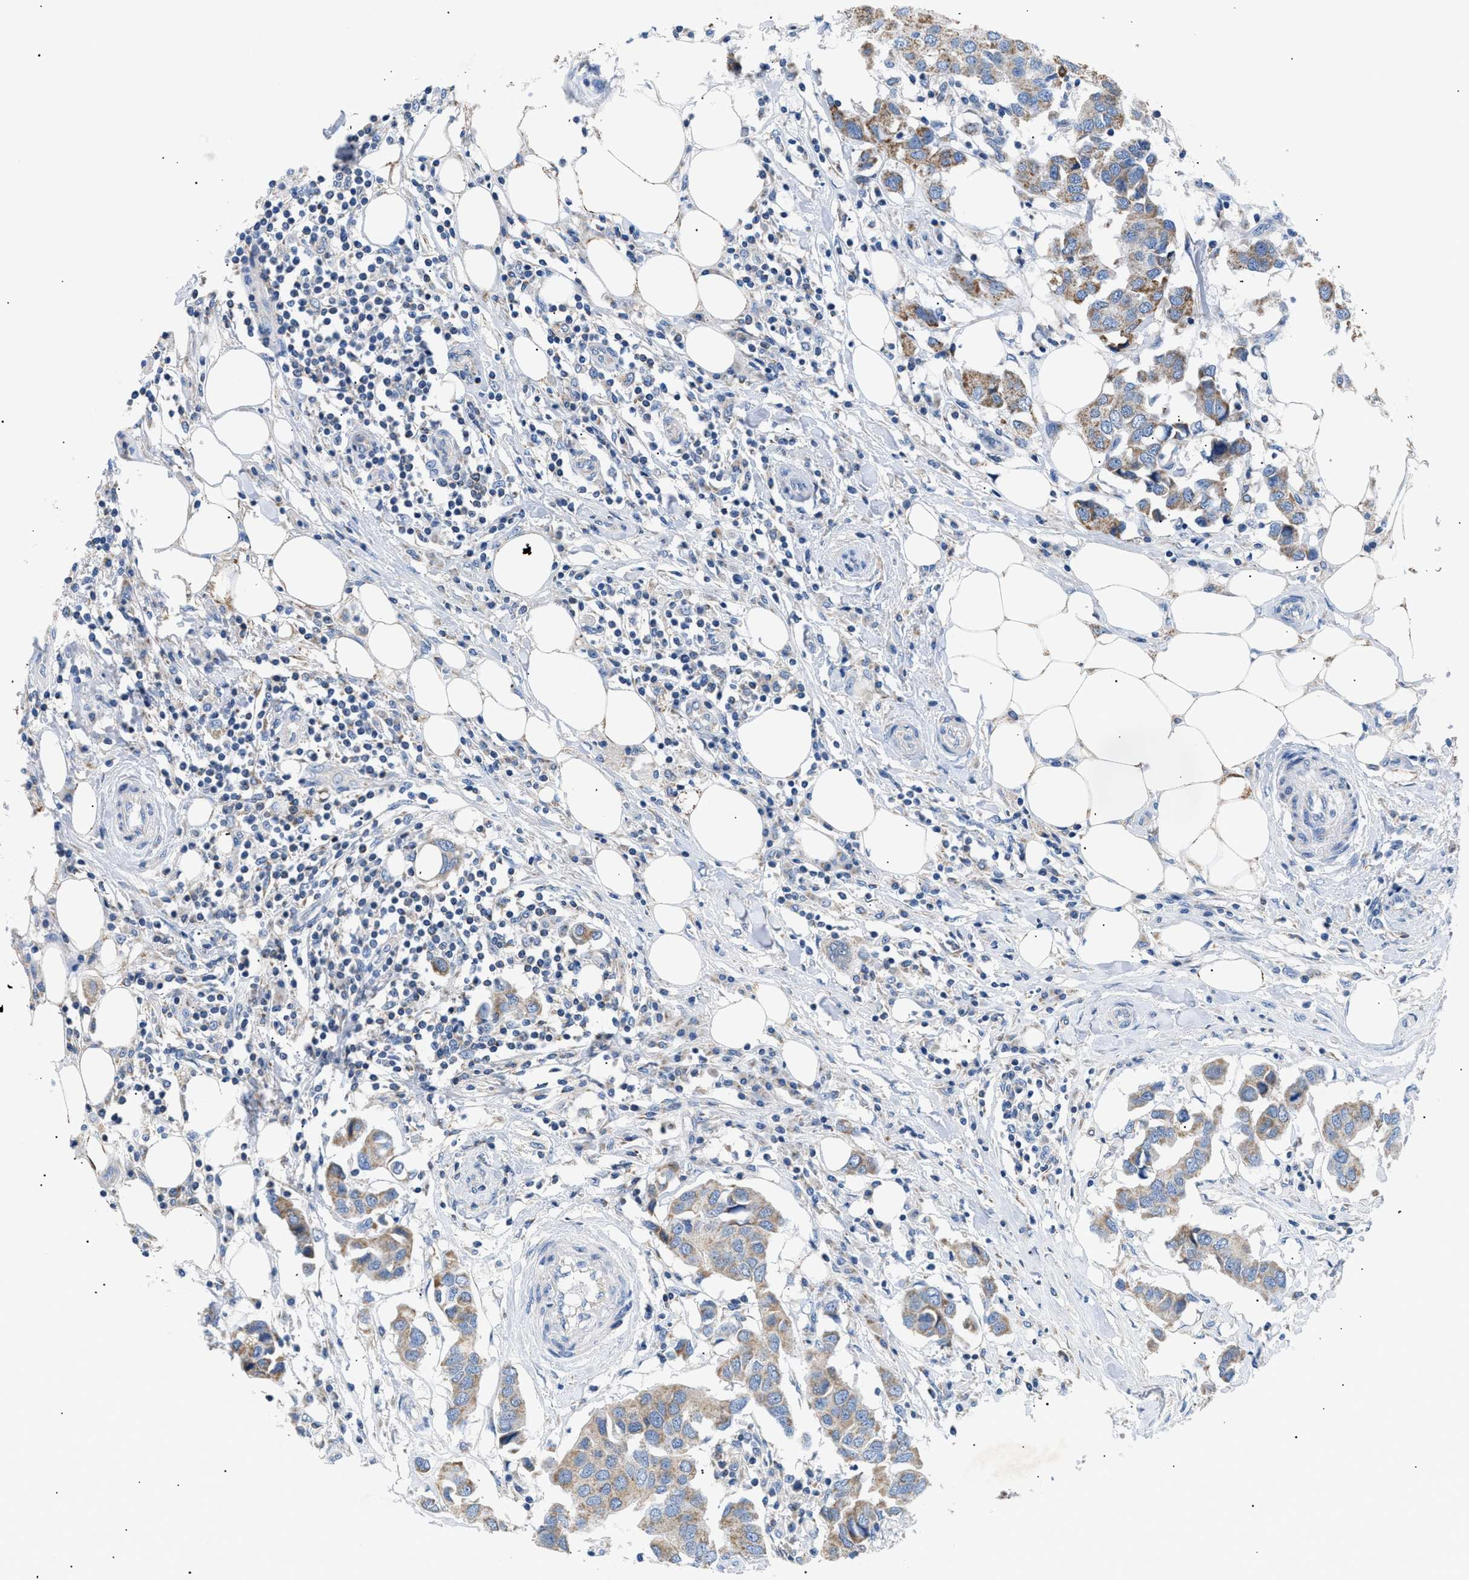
{"staining": {"intensity": "moderate", "quantity": "25%-75%", "location": "cytoplasmic/membranous"}, "tissue": "breast cancer", "cell_type": "Tumor cells", "image_type": "cancer", "snomed": [{"axis": "morphology", "description": "Duct carcinoma"}, {"axis": "topography", "description": "Breast"}], "caption": "Immunohistochemical staining of human infiltrating ductal carcinoma (breast) shows moderate cytoplasmic/membranous protein positivity in approximately 25%-75% of tumor cells. Using DAB (3,3'-diaminobenzidine) (brown) and hematoxylin (blue) stains, captured at high magnification using brightfield microscopy.", "gene": "ILDR1", "patient": {"sex": "female", "age": 80}}